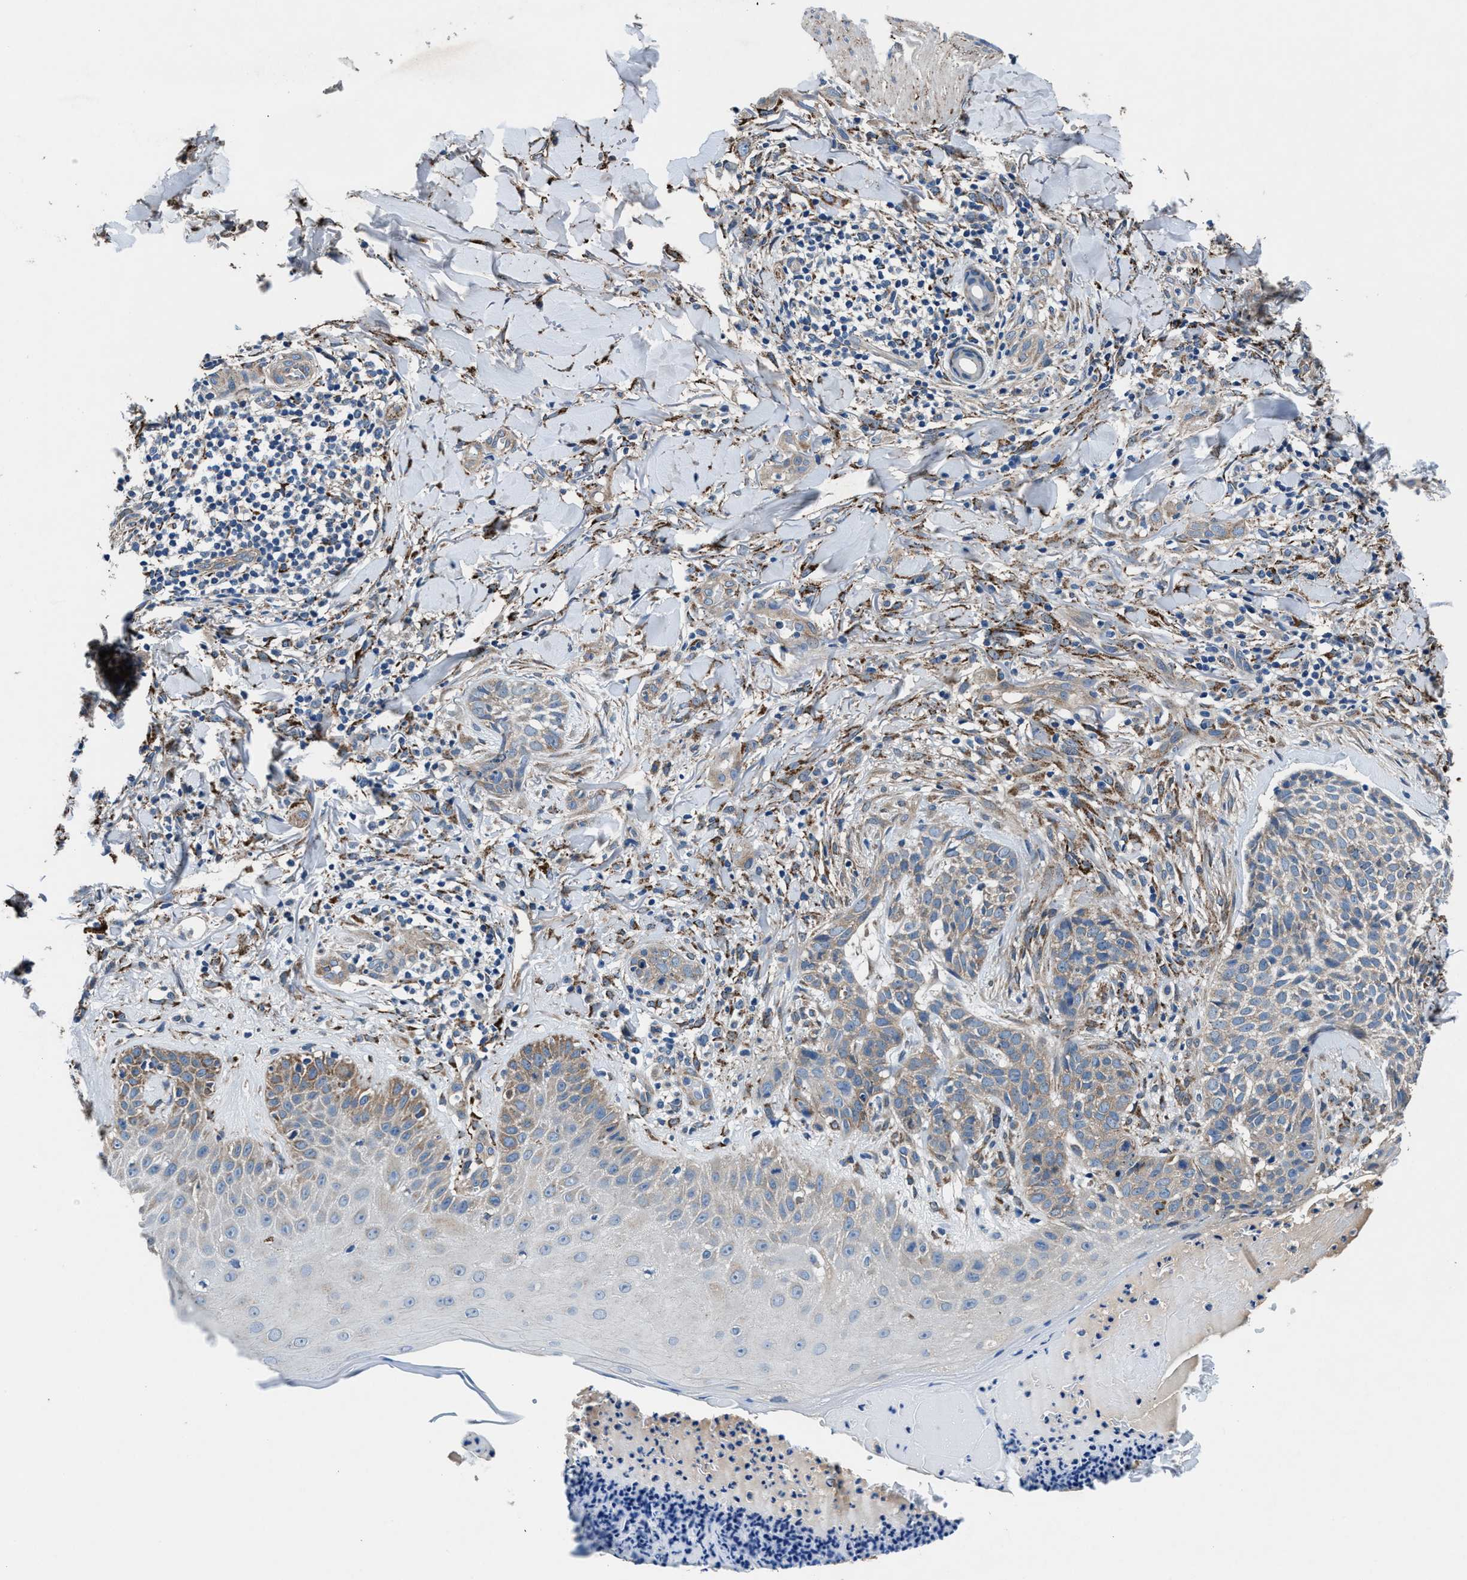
{"staining": {"intensity": "weak", "quantity": ">75%", "location": "cytoplasmic/membranous"}, "tissue": "skin cancer", "cell_type": "Tumor cells", "image_type": "cancer", "snomed": [{"axis": "morphology", "description": "Normal tissue, NOS"}, {"axis": "morphology", "description": "Basal cell carcinoma"}, {"axis": "topography", "description": "Skin"}], "caption": "High-magnification brightfield microscopy of skin cancer (basal cell carcinoma) stained with DAB (brown) and counterstained with hematoxylin (blue). tumor cells exhibit weak cytoplasmic/membranous staining is identified in about>75% of cells.", "gene": "PRTFDC1", "patient": {"sex": "male", "age": 67}}